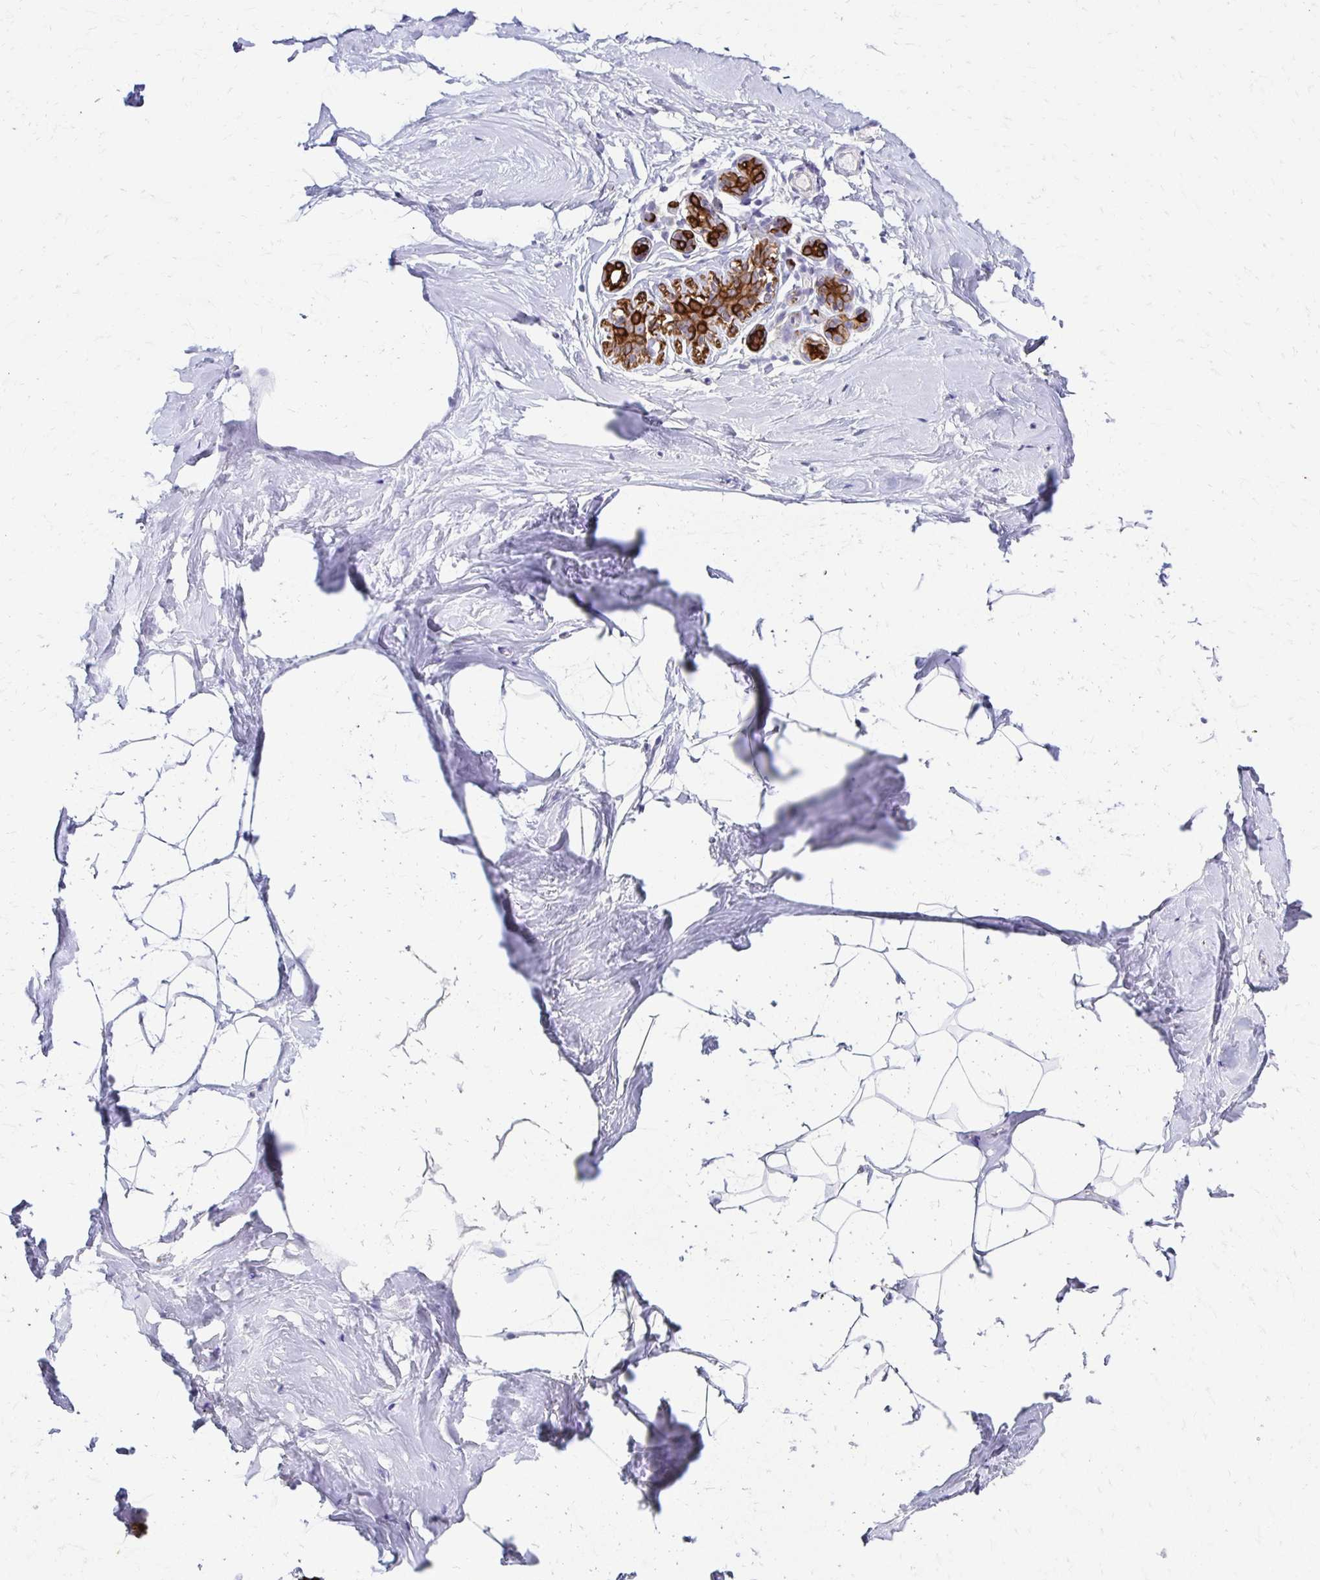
{"staining": {"intensity": "negative", "quantity": "none", "location": "none"}, "tissue": "breast", "cell_type": "Adipocytes", "image_type": "normal", "snomed": [{"axis": "morphology", "description": "Normal tissue, NOS"}, {"axis": "topography", "description": "Breast"}], "caption": "IHC micrograph of normal breast stained for a protein (brown), which demonstrates no staining in adipocytes.", "gene": "C1QTNF2", "patient": {"sex": "female", "age": 32}}